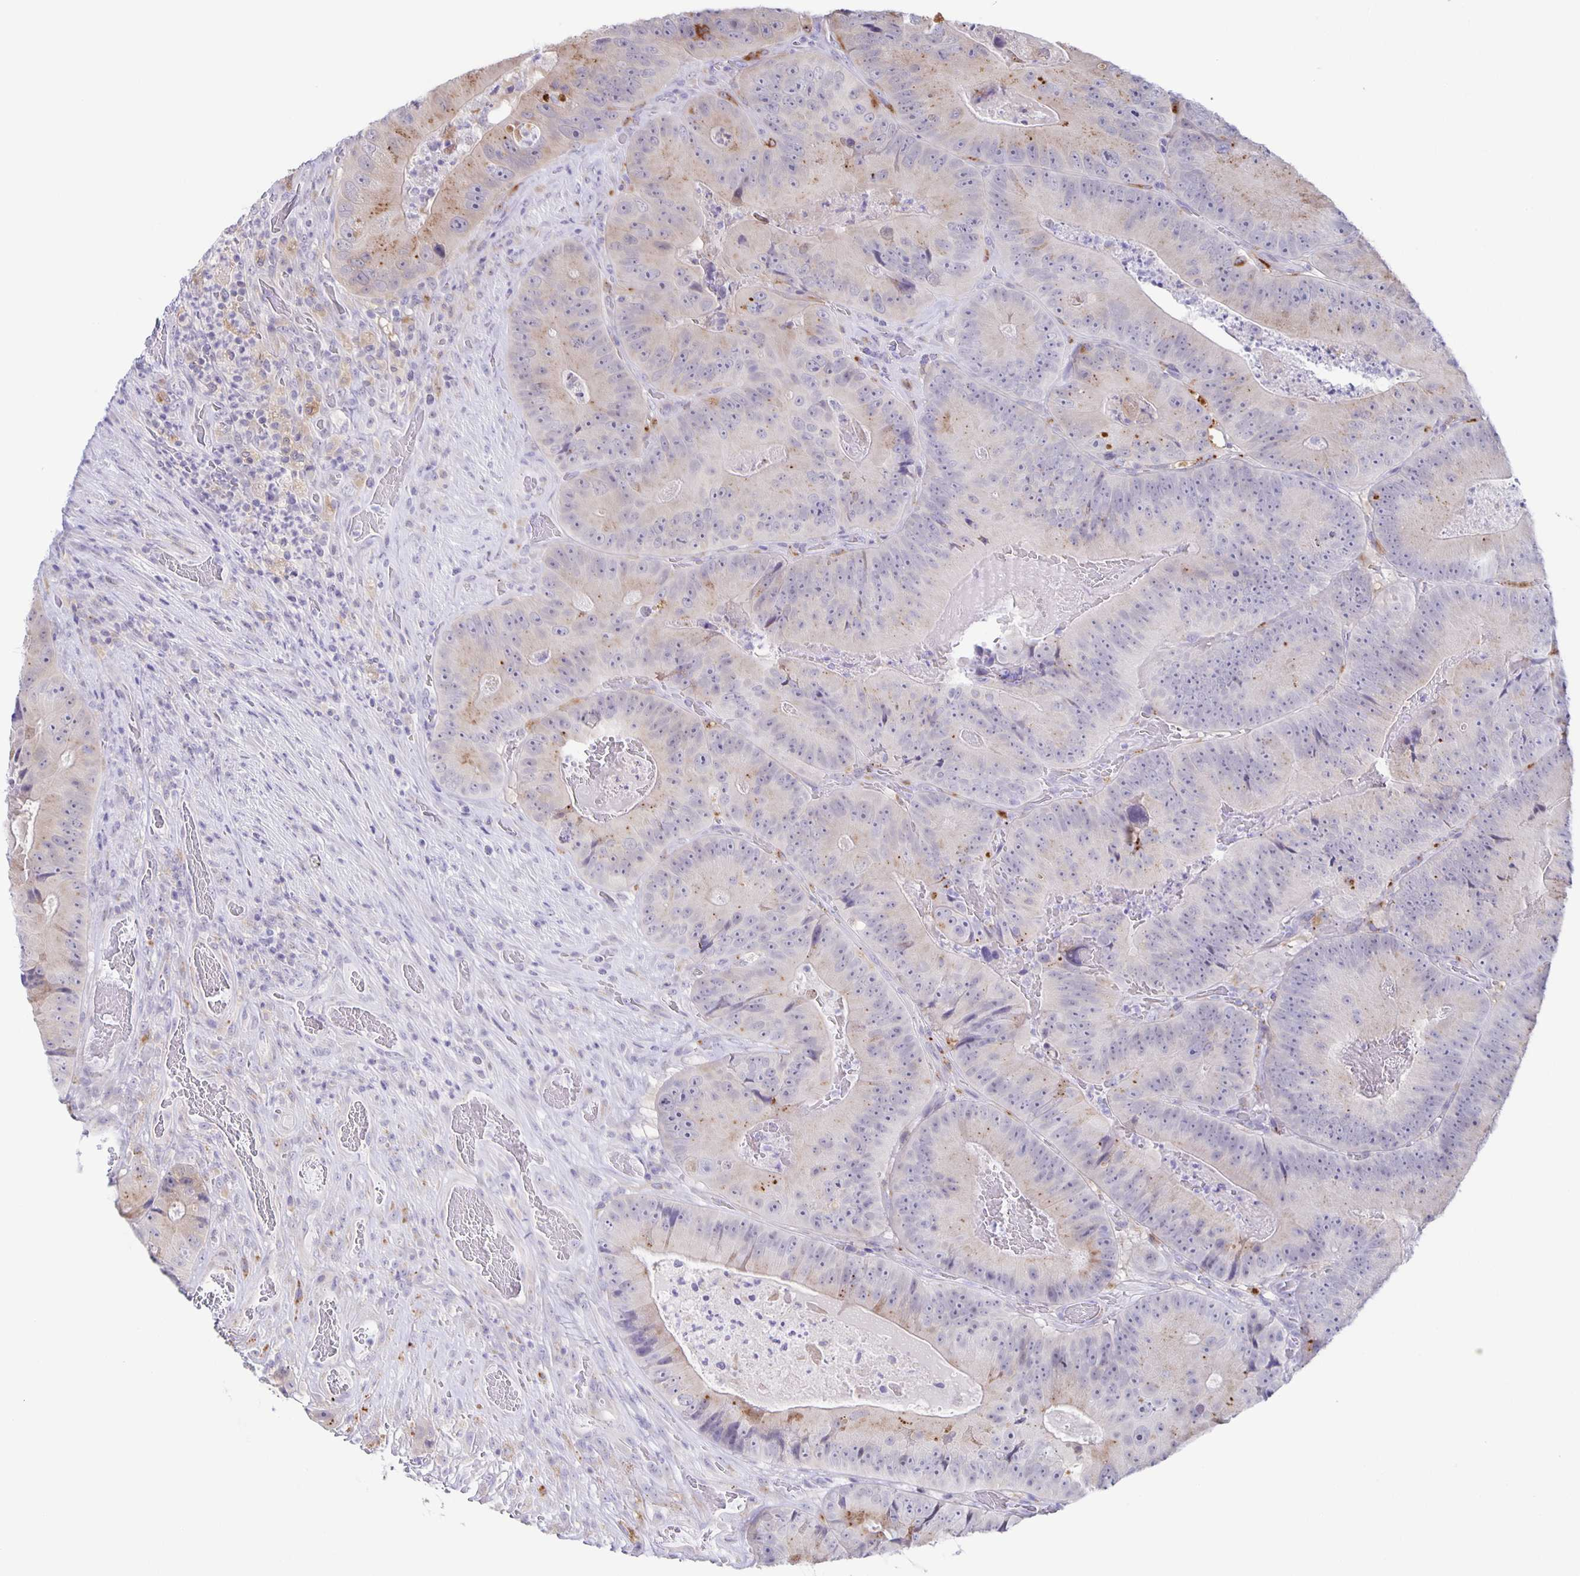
{"staining": {"intensity": "weak", "quantity": "25%-75%", "location": "cytoplasmic/membranous"}, "tissue": "colorectal cancer", "cell_type": "Tumor cells", "image_type": "cancer", "snomed": [{"axis": "morphology", "description": "Adenocarcinoma, NOS"}, {"axis": "topography", "description": "Colon"}], "caption": "Adenocarcinoma (colorectal) was stained to show a protein in brown. There is low levels of weak cytoplasmic/membranous expression in approximately 25%-75% of tumor cells. The protein of interest is shown in brown color, while the nuclei are stained blue.", "gene": "LIPA", "patient": {"sex": "female", "age": 86}}